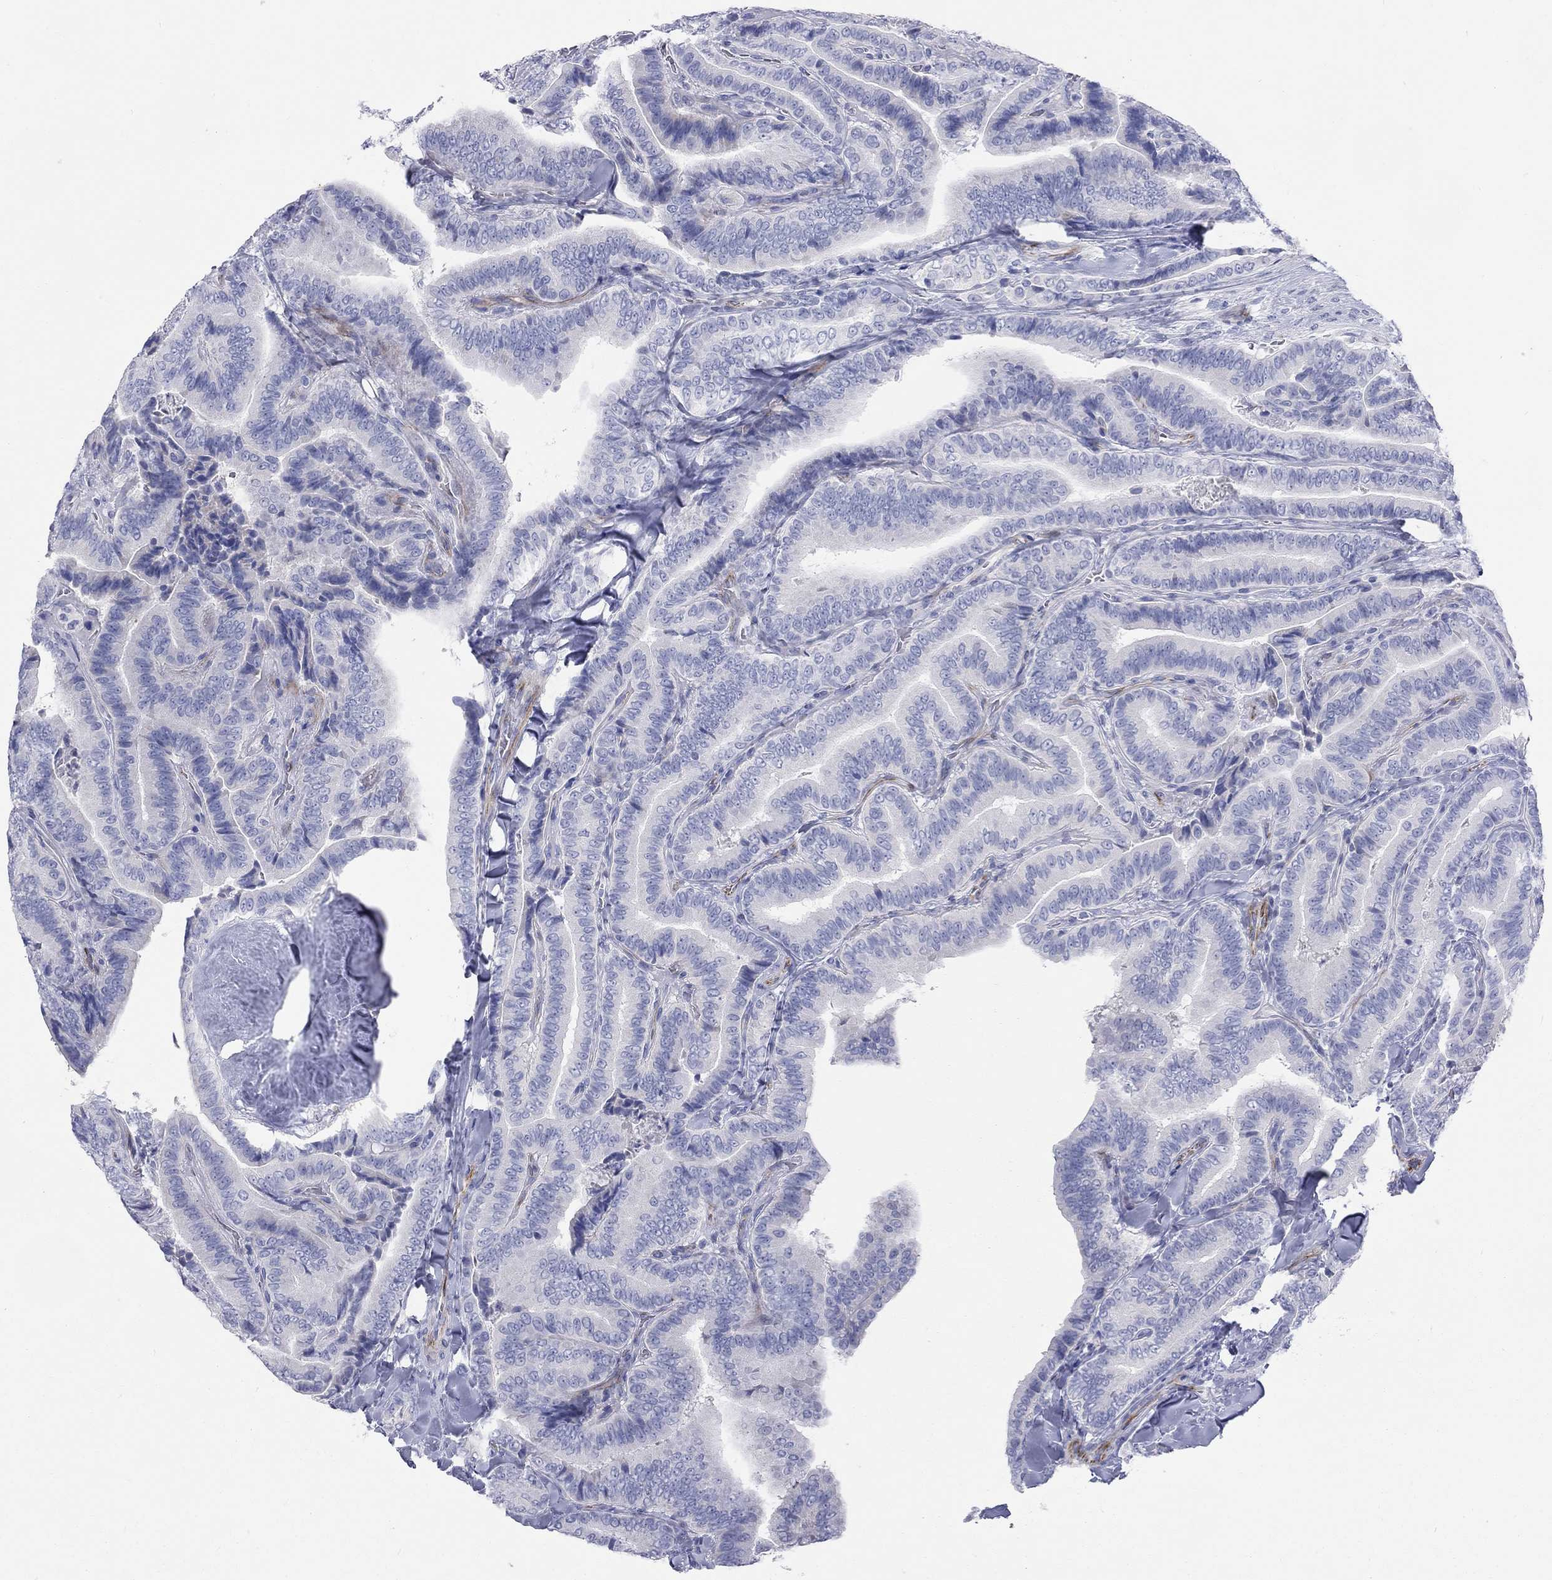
{"staining": {"intensity": "negative", "quantity": "none", "location": "none"}, "tissue": "thyroid cancer", "cell_type": "Tumor cells", "image_type": "cancer", "snomed": [{"axis": "morphology", "description": "Papillary adenocarcinoma, NOS"}, {"axis": "topography", "description": "Thyroid gland"}], "caption": "This is an IHC histopathology image of human thyroid papillary adenocarcinoma. There is no expression in tumor cells.", "gene": "PCDHGC5", "patient": {"sex": "male", "age": 61}}